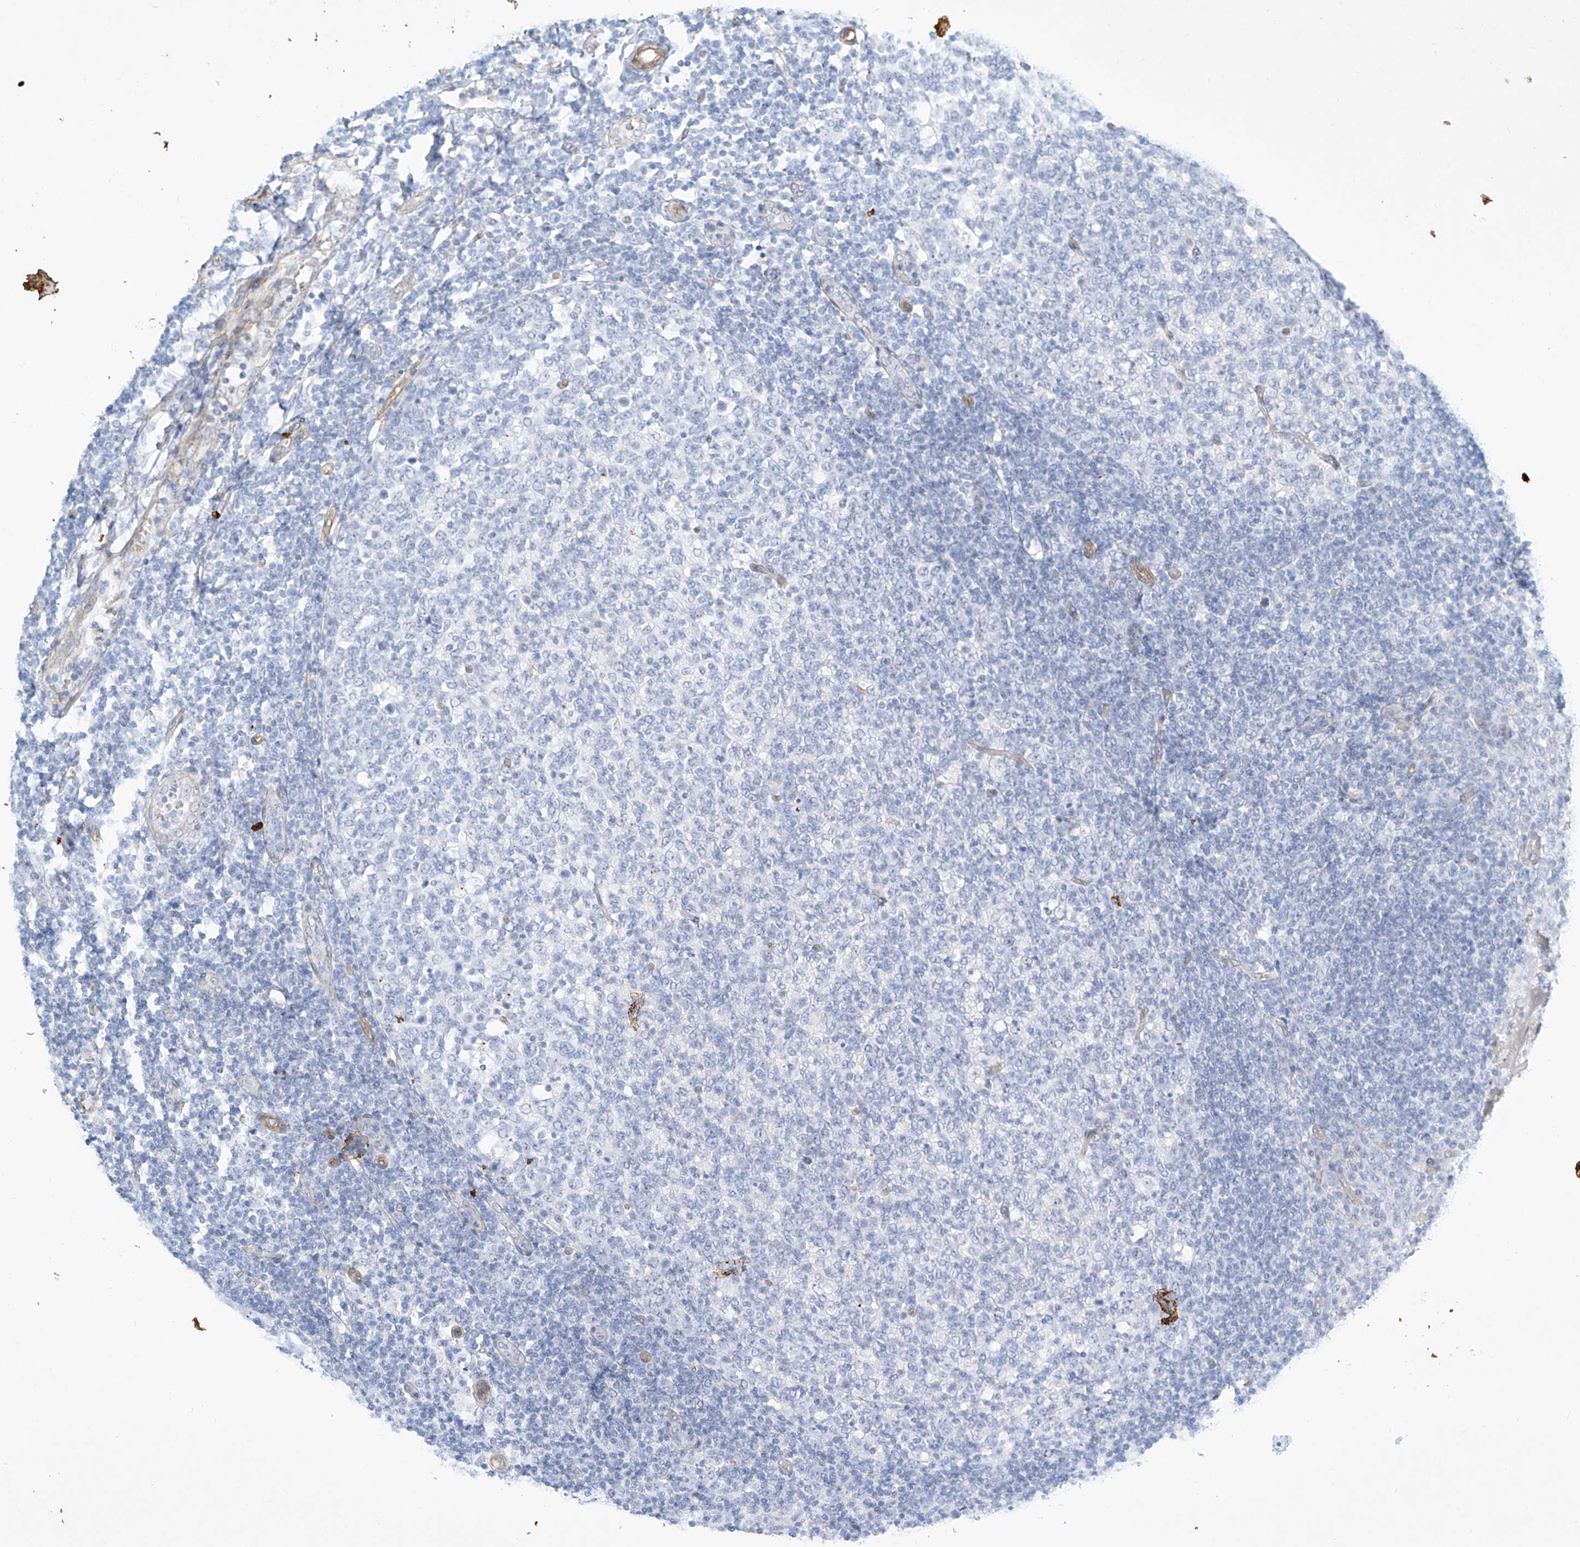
{"staining": {"intensity": "negative", "quantity": "none", "location": "none"}, "tissue": "tonsil", "cell_type": "Germinal center cells", "image_type": "normal", "snomed": [{"axis": "morphology", "description": "Normal tissue, NOS"}, {"axis": "topography", "description": "Tonsil"}], "caption": "DAB (3,3'-diaminobenzidine) immunohistochemical staining of unremarkable tonsil demonstrates no significant positivity in germinal center cells.", "gene": "REEP2", "patient": {"sex": "female", "age": 19}}